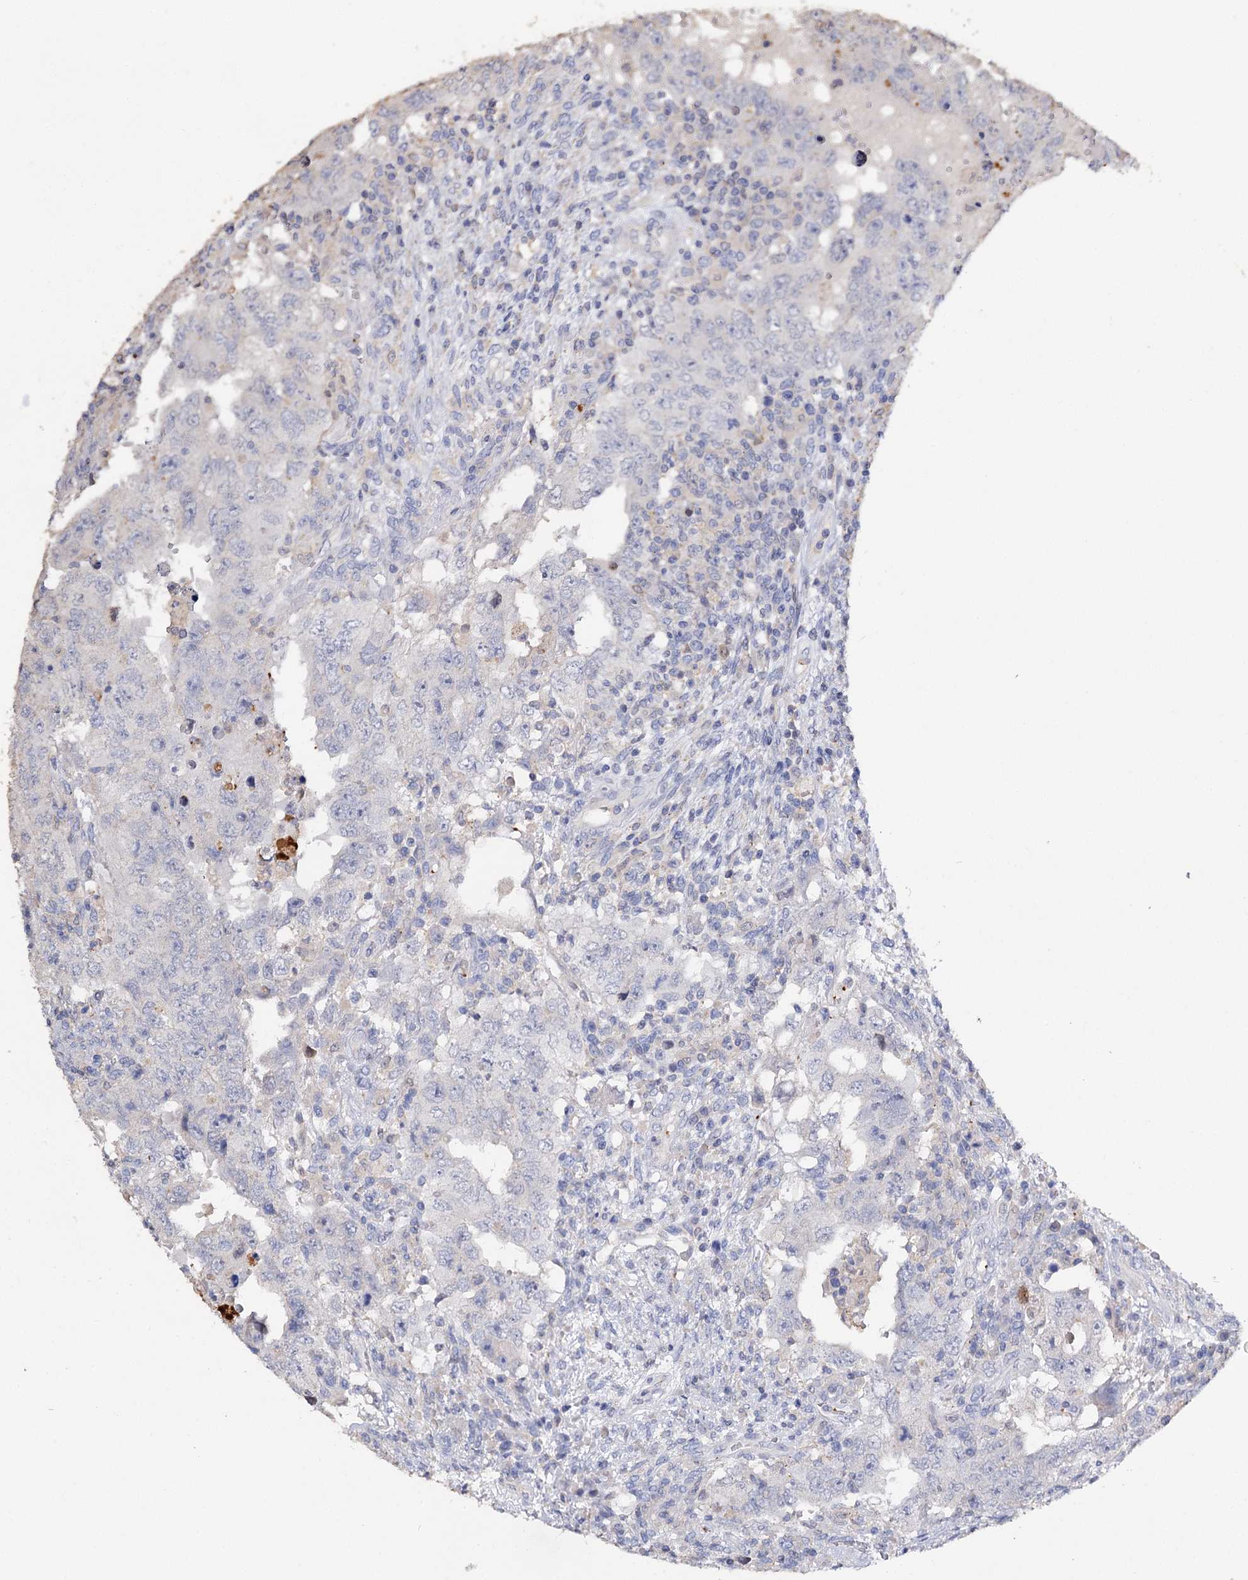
{"staining": {"intensity": "negative", "quantity": "none", "location": "none"}, "tissue": "testis cancer", "cell_type": "Tumor cells", "image_type": "cancer", "snomed": [{"axis": "morphology", "description": "Carcinoma, Embryonal, NOS"}, {"axis": "topography", "description": "Testis"}], "caption": "This is an immunohistochemistry (IHC) histopathology image of human testis cancer (embryonal carcinoma). There is no positivity in tumor cells.", "gene": "DNAH6", "patient": {"sex": "male", "age": 26}}